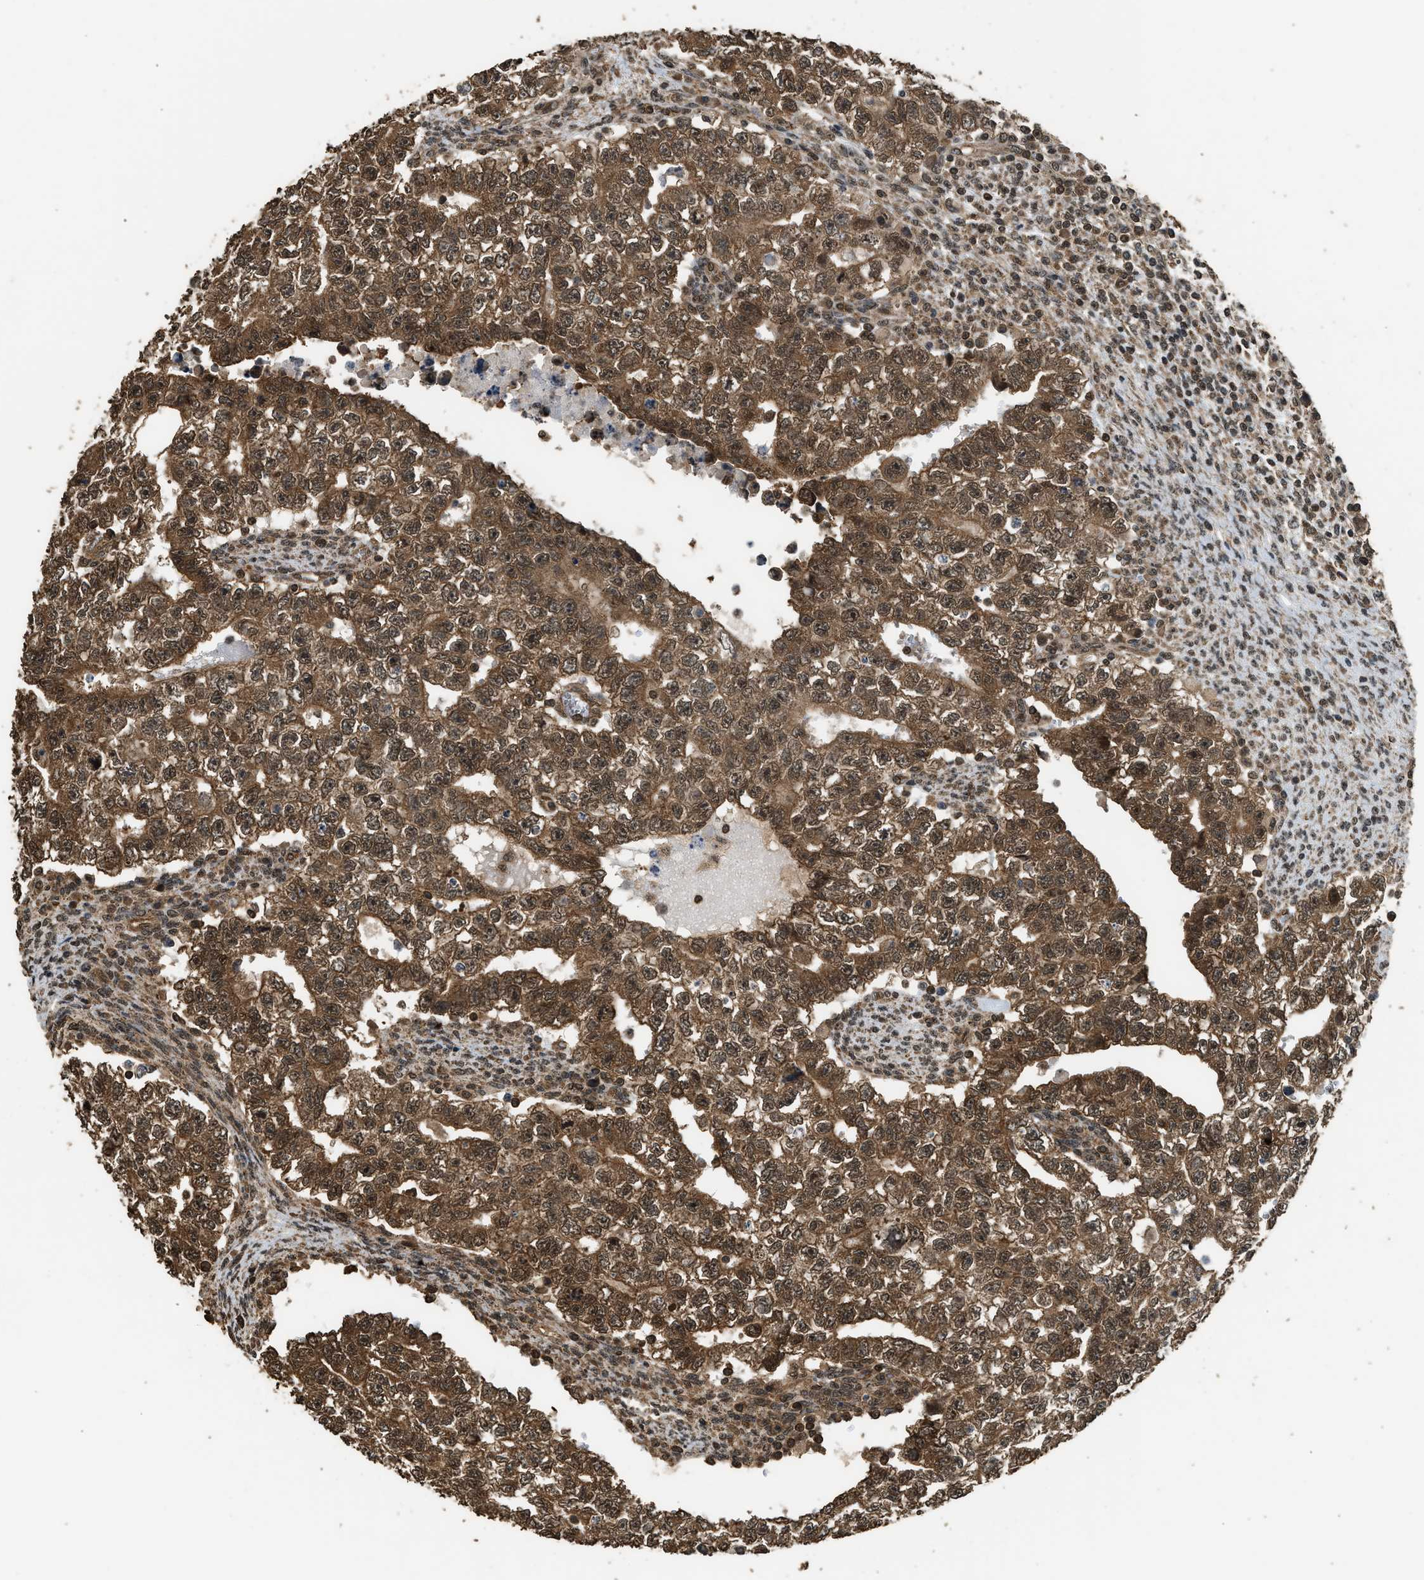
{"staining": {"intensity": "strong", "quantity": ">75%", "location": "cytoplasmic/membranous,nuclear"}, "tissue": "testis cancer", "cell_type": "Tumor cells", "image_type": "cancer", "snomed": [{"axis": "morphology", "description": "Carcinoma, Embryonal, NOS"}, {"axis": "topography", "description": "Testis"}], "caption": "The immunohistochemical stain highlights strong cytoplasmic/membranous and nuclear expression in tumor cells of testis cancer tissue.", "gene": "MYBL2", "patient": {"sex": "male", "age": 28}}